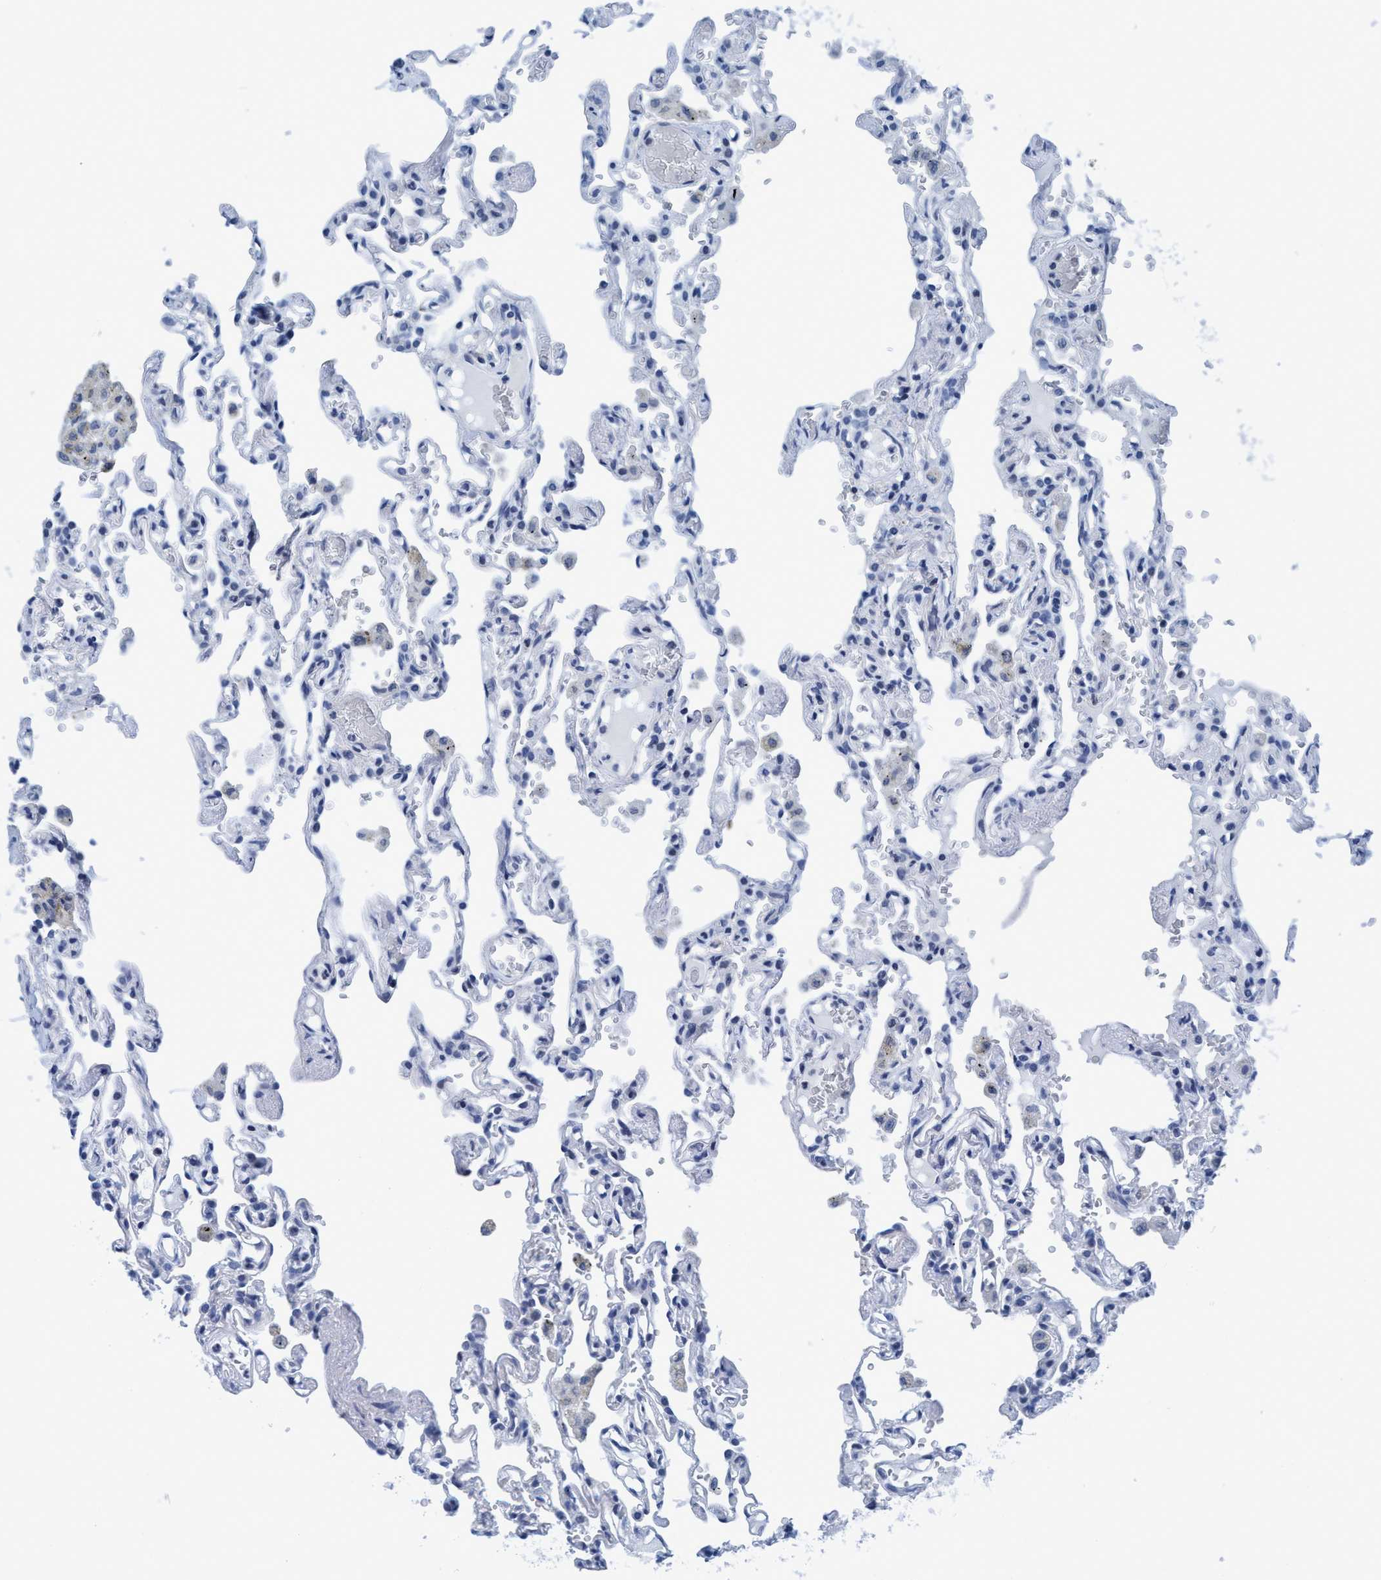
{"staining": {"intensity": "negative", "quantity": "none", "location": "none"}, "tissue": "lung", "cell_type": "Alveolar cells", "image_type": "normal", "snomed": [{"axis": "morphology", "description": "Normal tissue, NOS"}, {"axis": "topography", "description": "Lung"}], "caption": "High magnification brightfield microscopy of normal lung stained with DAB (brown) and counterstained with hematoxylin (blue): alveolar cells show no significant positivity. The staining is performed using DAB brown chromogen with nuclei counter-stained in using hematoxylin.", "gene": "DNAI1", "patient": {"sex": "male", "age": 21}}